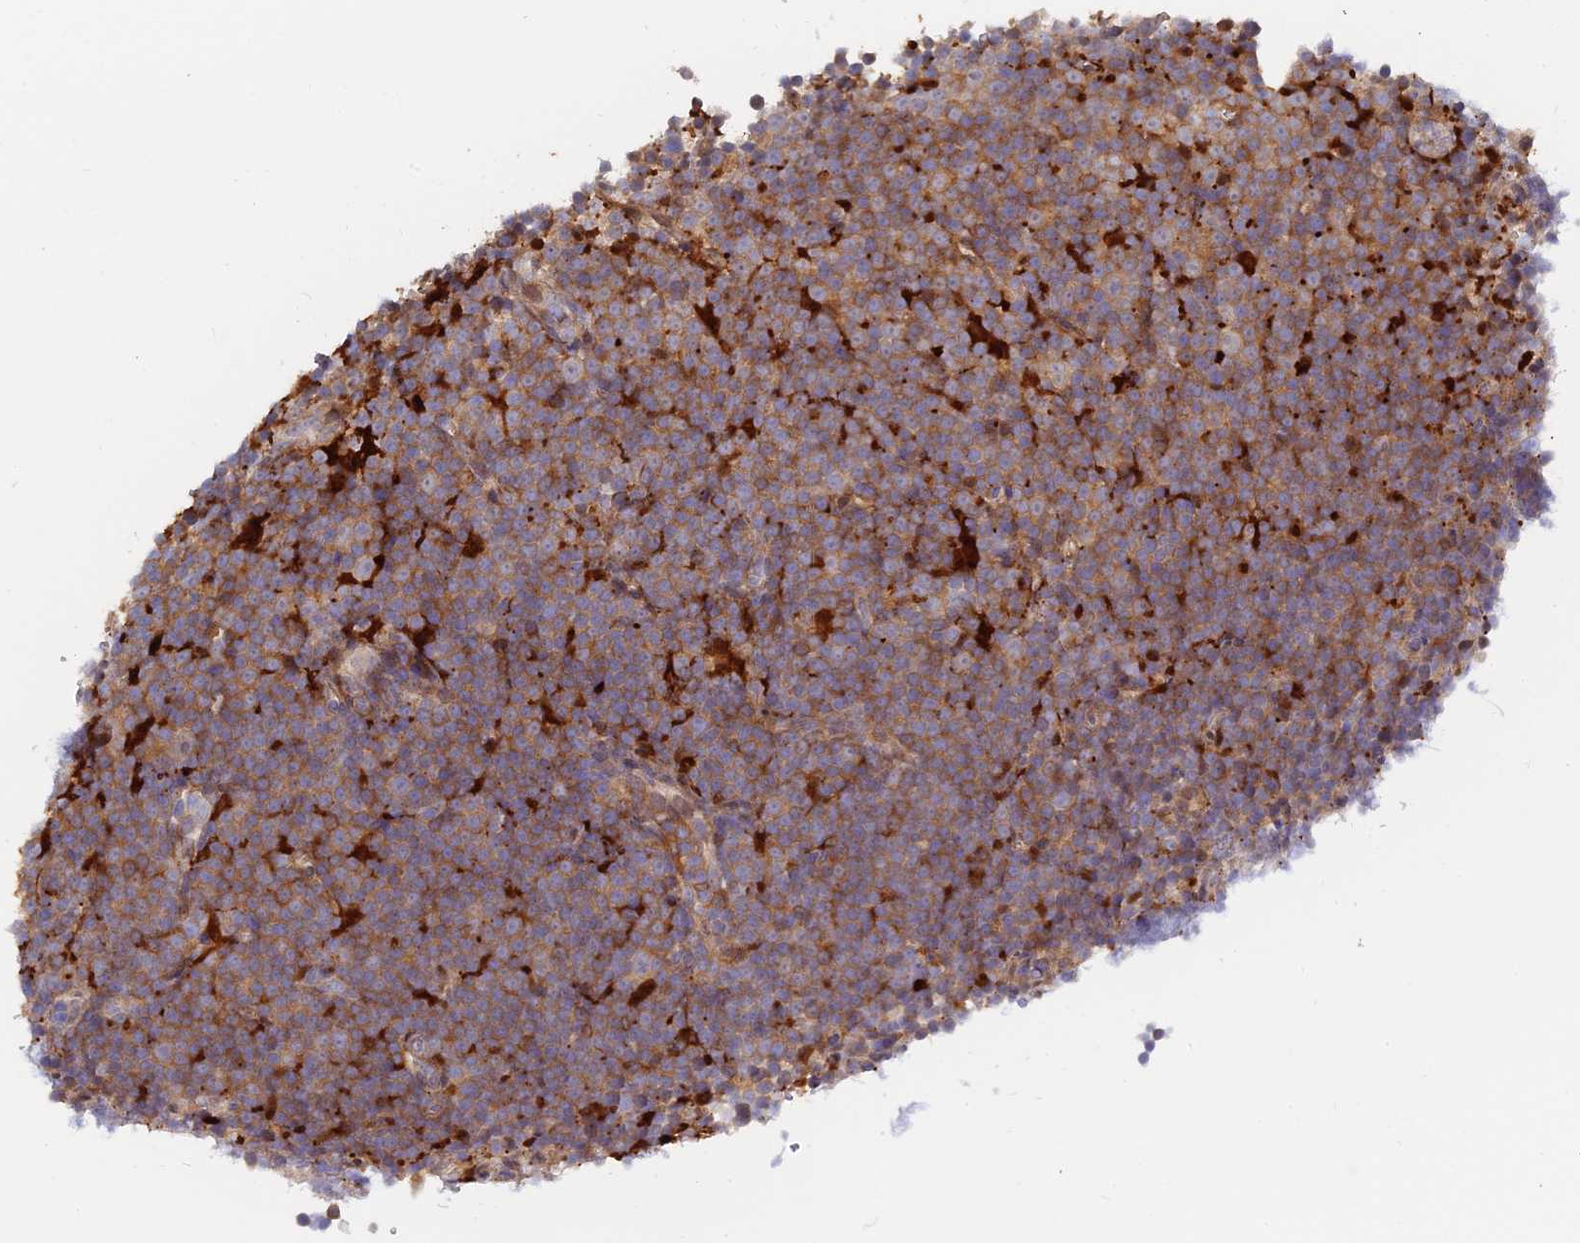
{"staining": {"intensity": "moderate", "quantity": ">75%", "location": "cytoplasmic/membranous"}, "tissue": "lymphoma", "cell_type": "Tumor cells", "image_type": "cancer", "snomed": [{"axis": "morphology", "description": "Malignant lymphoma, non-Hodgkin's type, Low grade"}, {"axis": "topography", "description": "Lymph node"}], "caption": "High-magnification brightfield microscopy of low-grade malignant lymphoma, non-Hodgkin's type stained with DAB (brown) and counterstained with hematoxylin (blue). tumor cells exhibit moderate cytoplasmic/membranous staining is seen in about>75% of cells.", "gene": "SPATA5L1", "patient": {"sex": "female", "age": 67}}